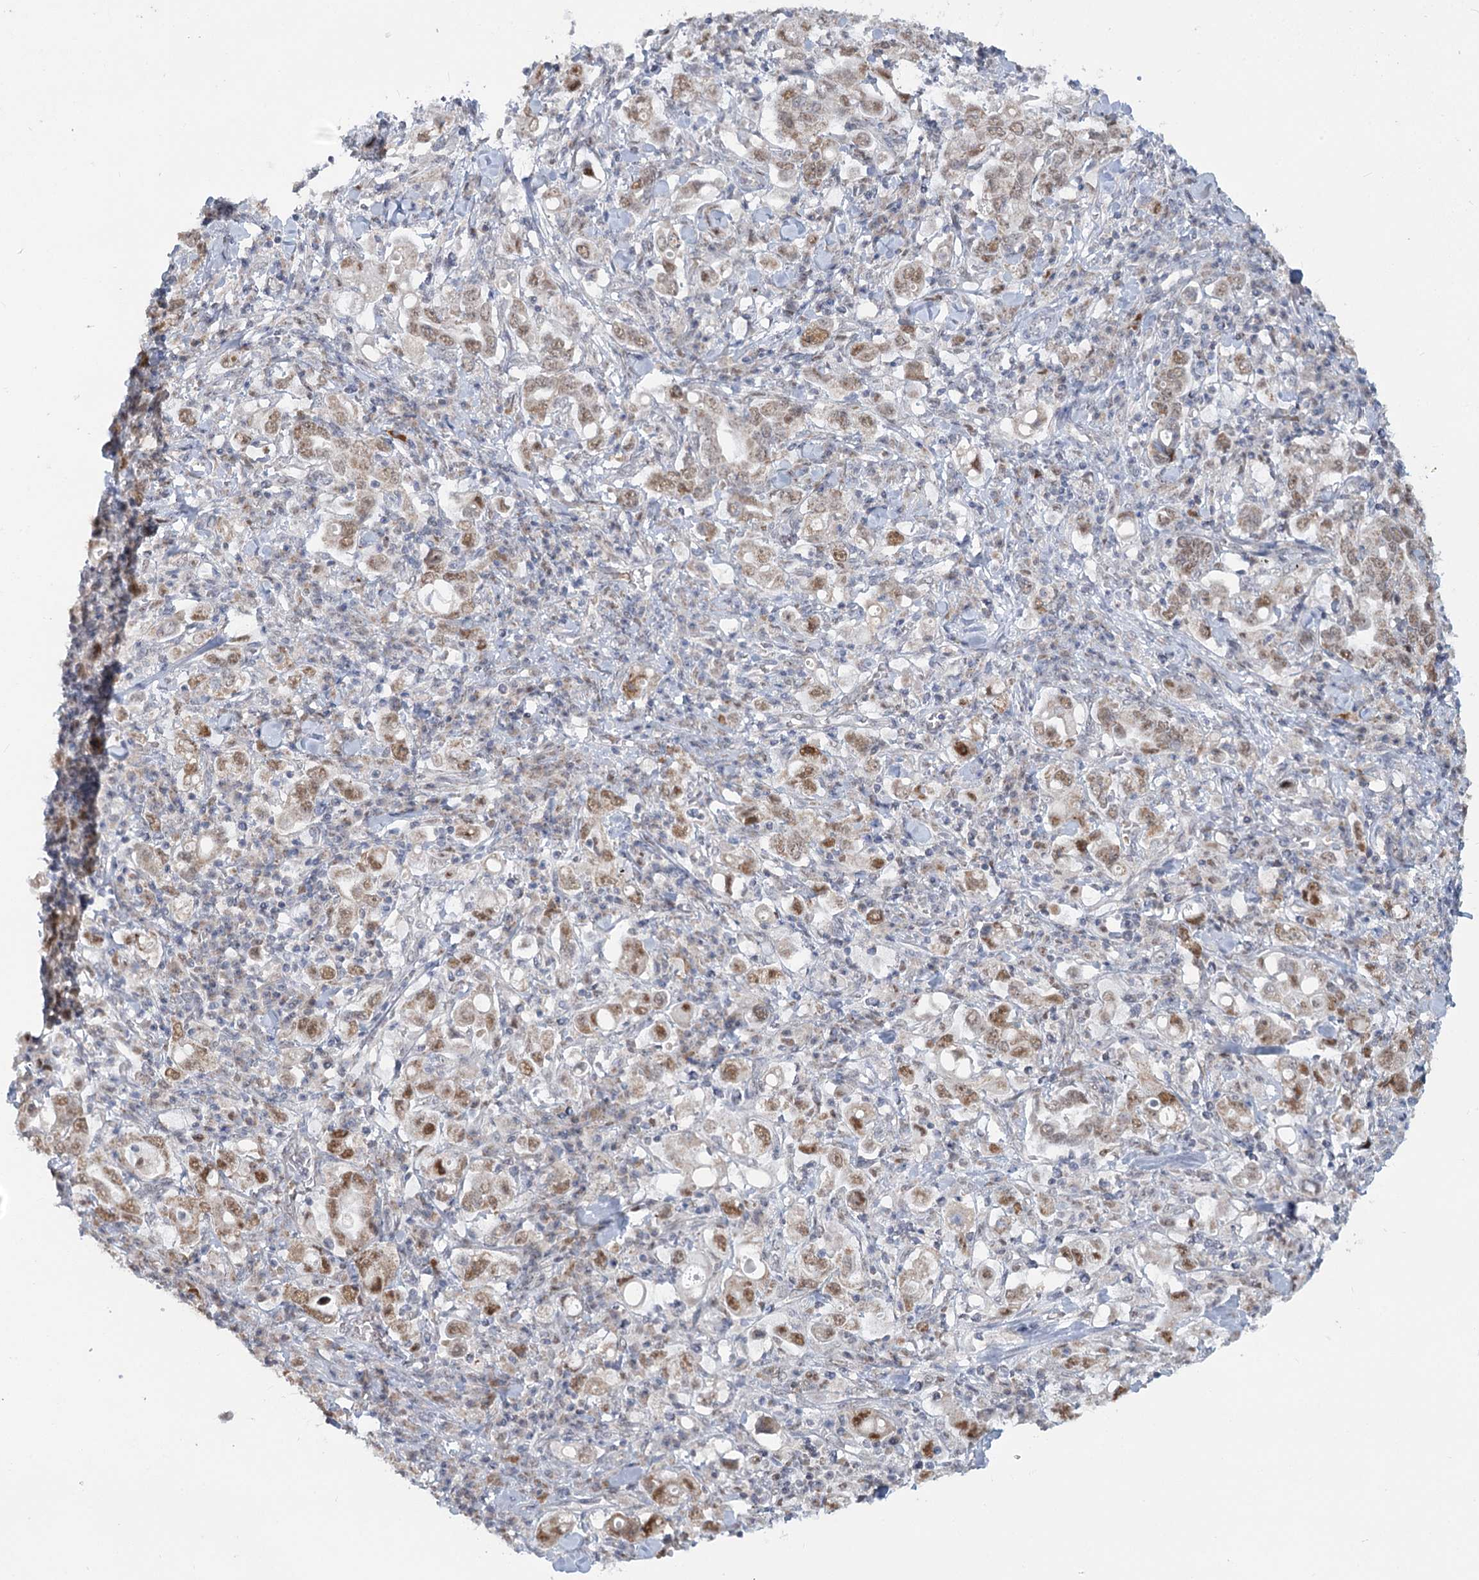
{"staining": {"intensity": "moderate", "quantity": ">75%", "location": "nuclear"}, "tissue": "stomach cancer", "cell_type": "Tumor cells", "image_type": "cancer", "snomed": [{"axis": "morphology", "description": "Adenocarcinoma, NOS"}, {"axis": "topography", "description": "Stomach, upper"}], "caption": "Stomach cancer (adenocarcinoma) stained with immunohistochemistry (IHC) exhibits moderate nuclear expression in approximately >75% of tumor cells.", "gene": "MTG1", "patient": {"sex": "male", "age": 62}}